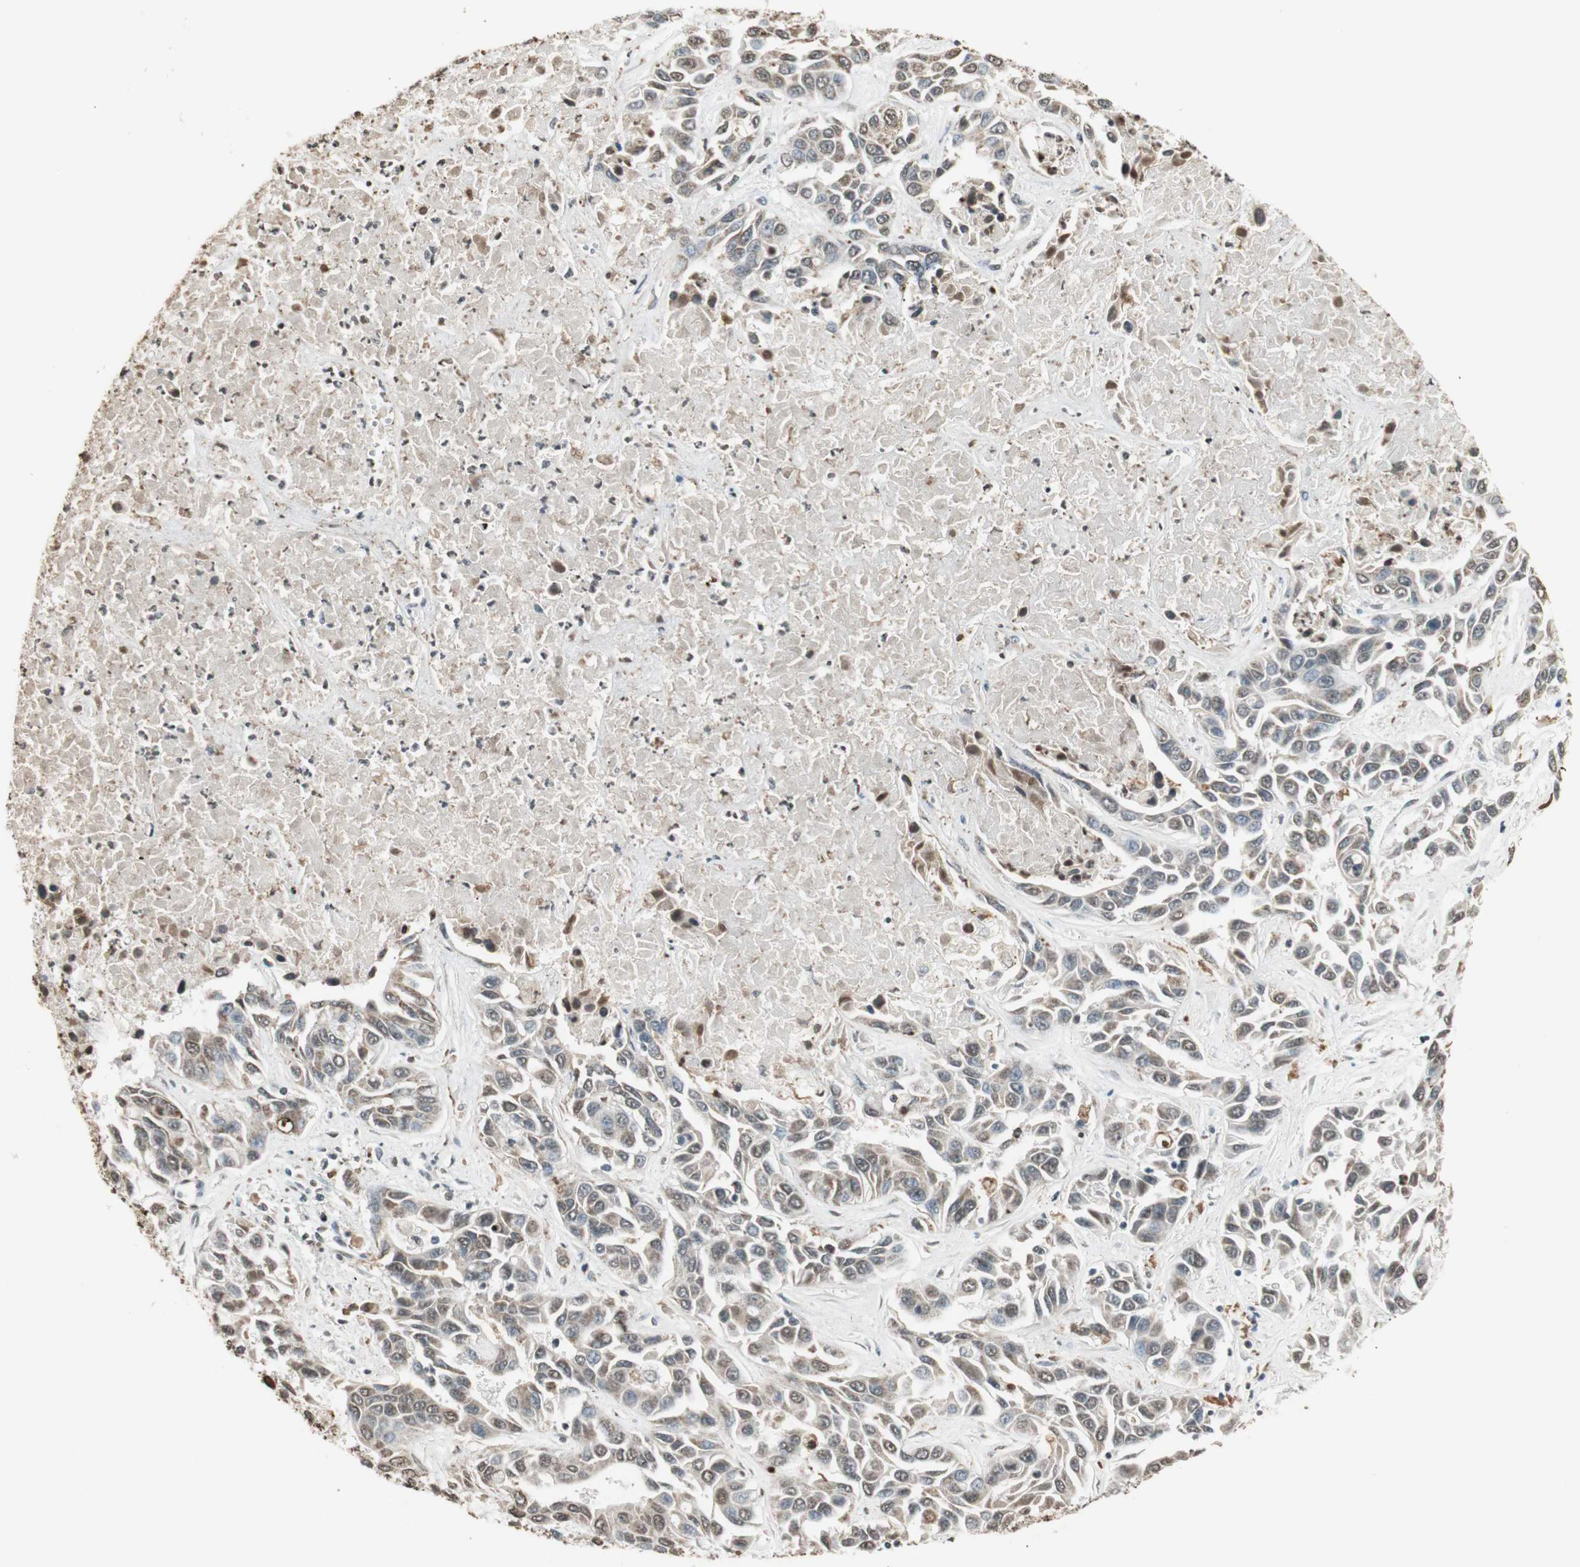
{"staining": {"intensity": "moderate", "quantity": "<25%", "location": "cytoplasmic/membranous,nuclear"}, "tissue": "liver cancer", "cell_type": "Tumor cells", "image_type": "cancer", "snomed": [{"axis": "morphology", "description": "Cholangiocarcinoma"}, {"axis": "topography", "description": "Liver"}], "caption": "IHC photomicrograph of neoplastic tissue: liver cholangiocarcinoma stained using IHC displays low levels of moderate protein expression localized specifically in the cytoplasmic/membranous and nuclear of tumor cells, appearing as a cytoplasmic/membranous and nuclear brown color.", "gene": "PRELID1", "patient": {"sex": "female", "age": 52}}